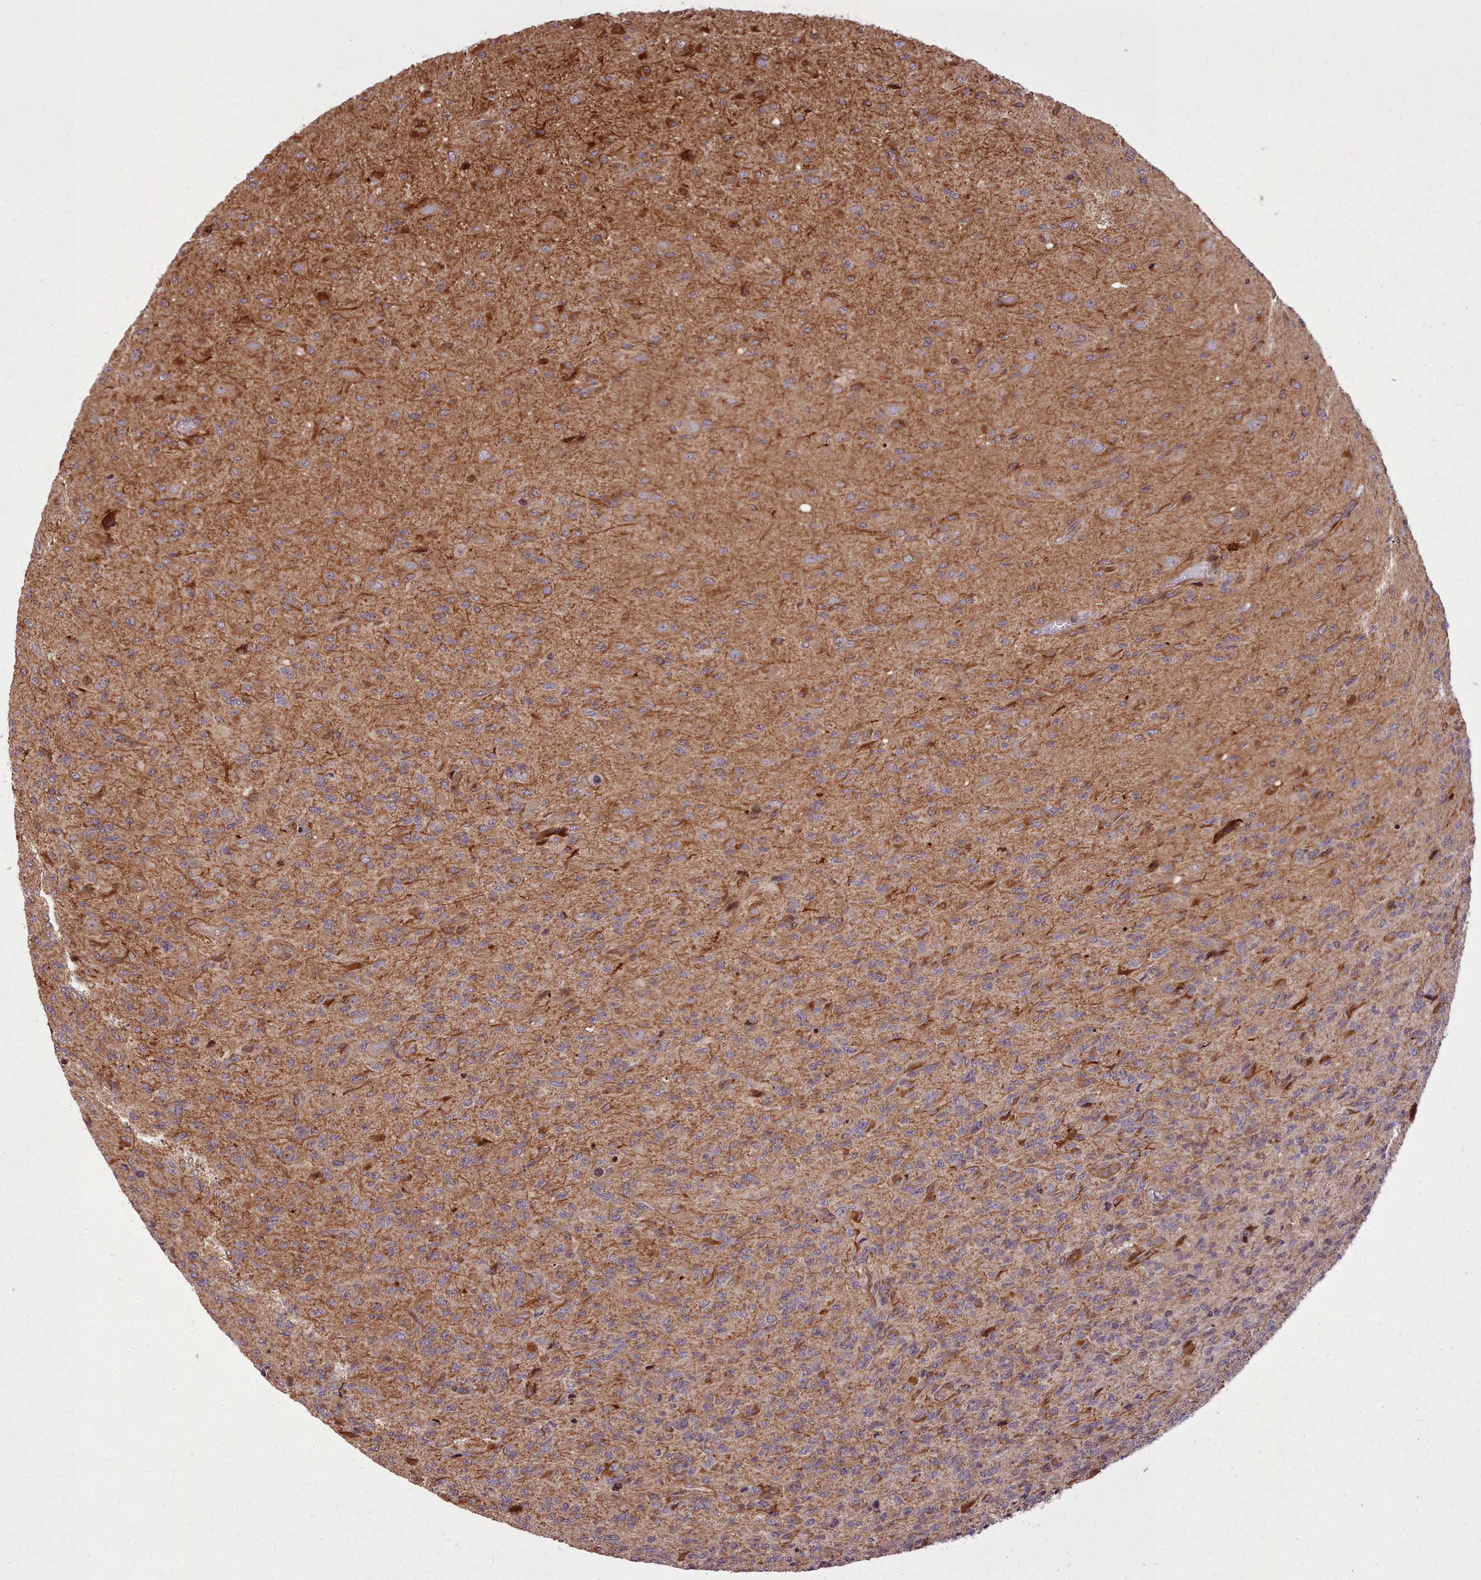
{"staining": {"intensity": "strong", "quantity": "25%-75%", "location": "cytoplasmic/membranous"}, "tissue": "glioma", "cell_type": "Tumor cells", "image_type": "cancer", "snomed": [{"axis": "morphology", "description": "Glioma, malignant, High grade"}, {"axis": "topography", "description": "Brain"}], "caption": "Immunohistochemical staining of human high-grade glioma (malignant) displays strong cytoplasmic/membranous protein expression in about 25%-75% of tumor cells.", "gene": "NLRP7", "patient": {"sex": "male", "age": 36}}